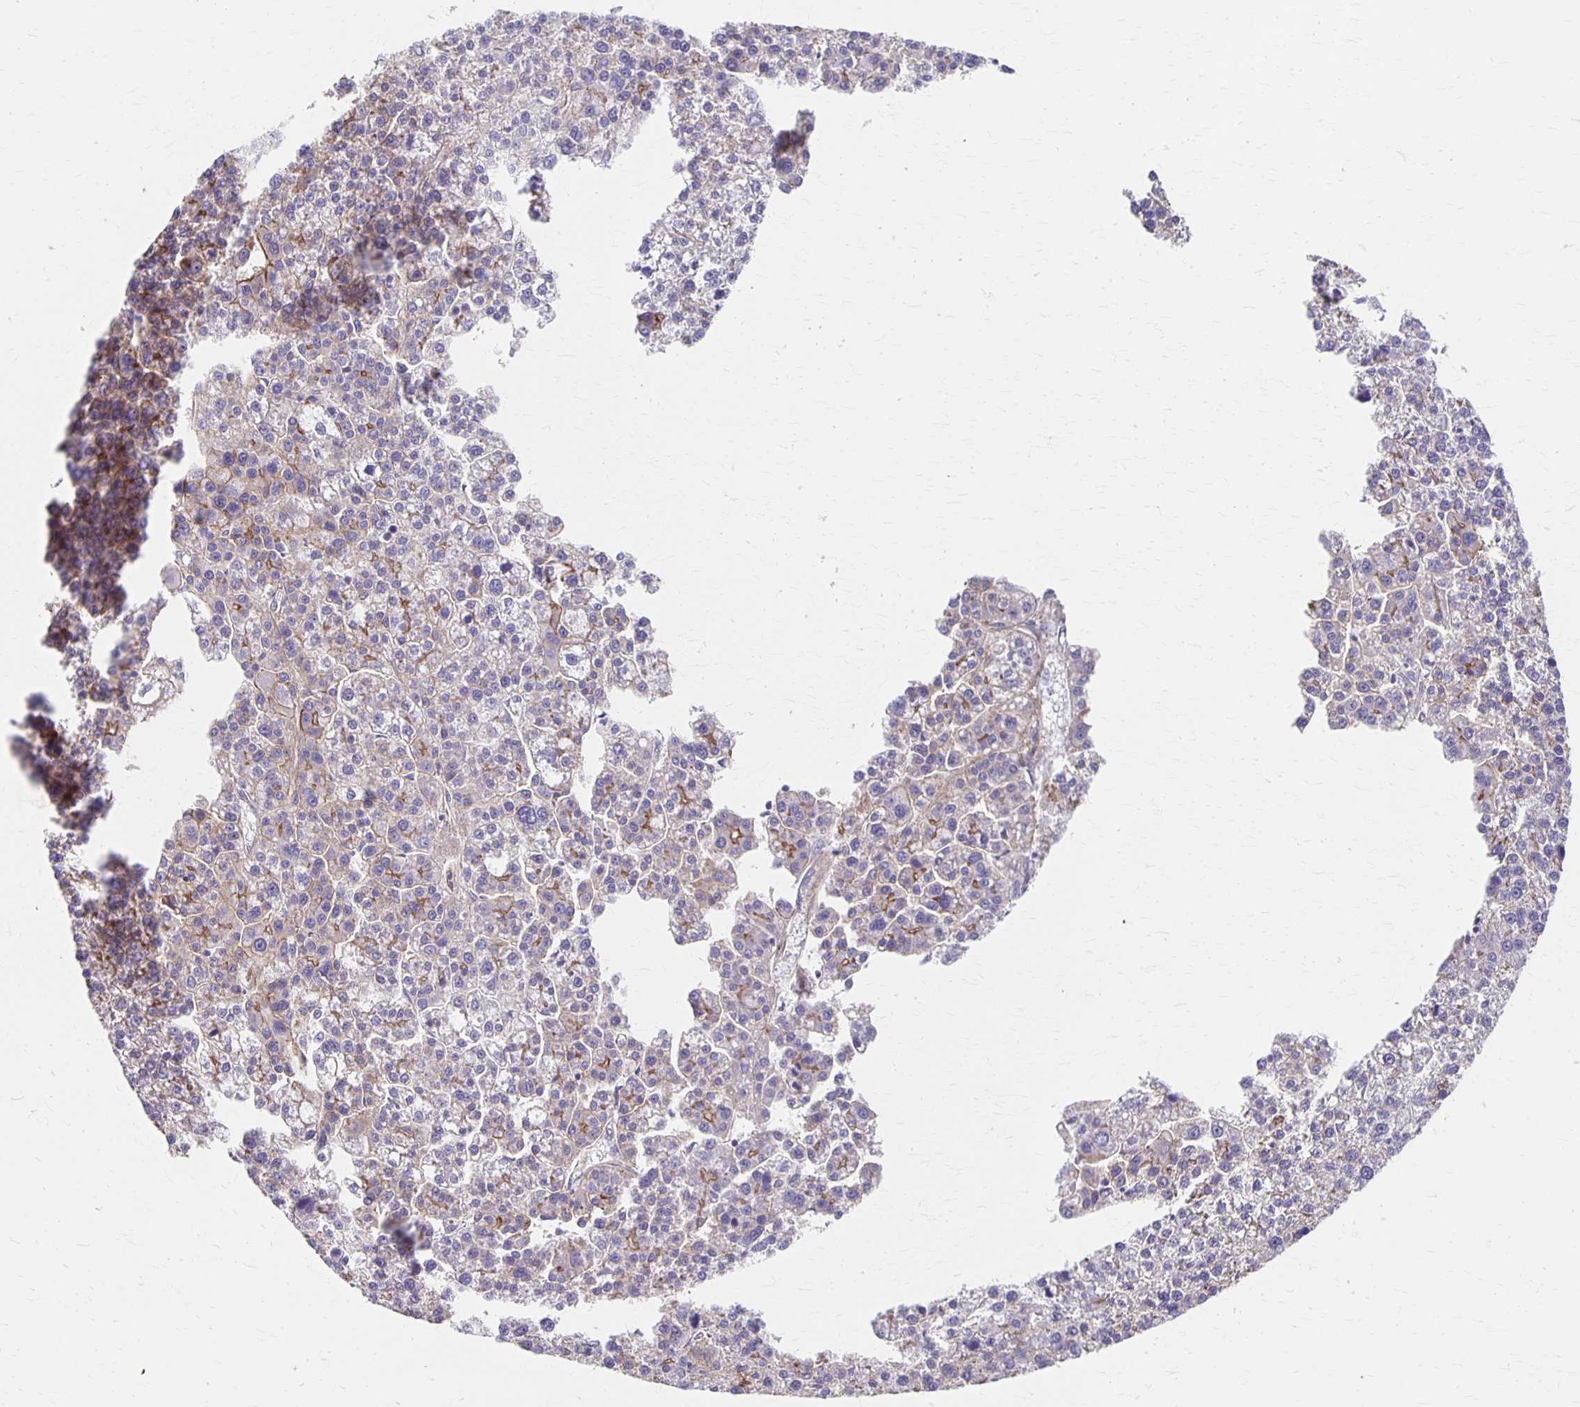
{"staining": {"intensity": "moderate", "quantity": "<25%", "location": "cytoplasmic/membranous"}, "tissue": "liver cancer", "cell_type": "Tumor cells", "image_type": "cancer", "snomed": [{"axis": "morphology", "description": "Carcinoma, Hepatocellular, NOS"}, {"axis": "topography", "description": "Liver"}], "caption": "About <25% of tumor cells in hepatocellular carcinoma (liver) reveal moderate cytoplasmic/membranous protein positivity as visualized by brown immunohistochemical staining.", "gene": "PPP1R3E", "patient": {"sex": "female", "age": 58}}